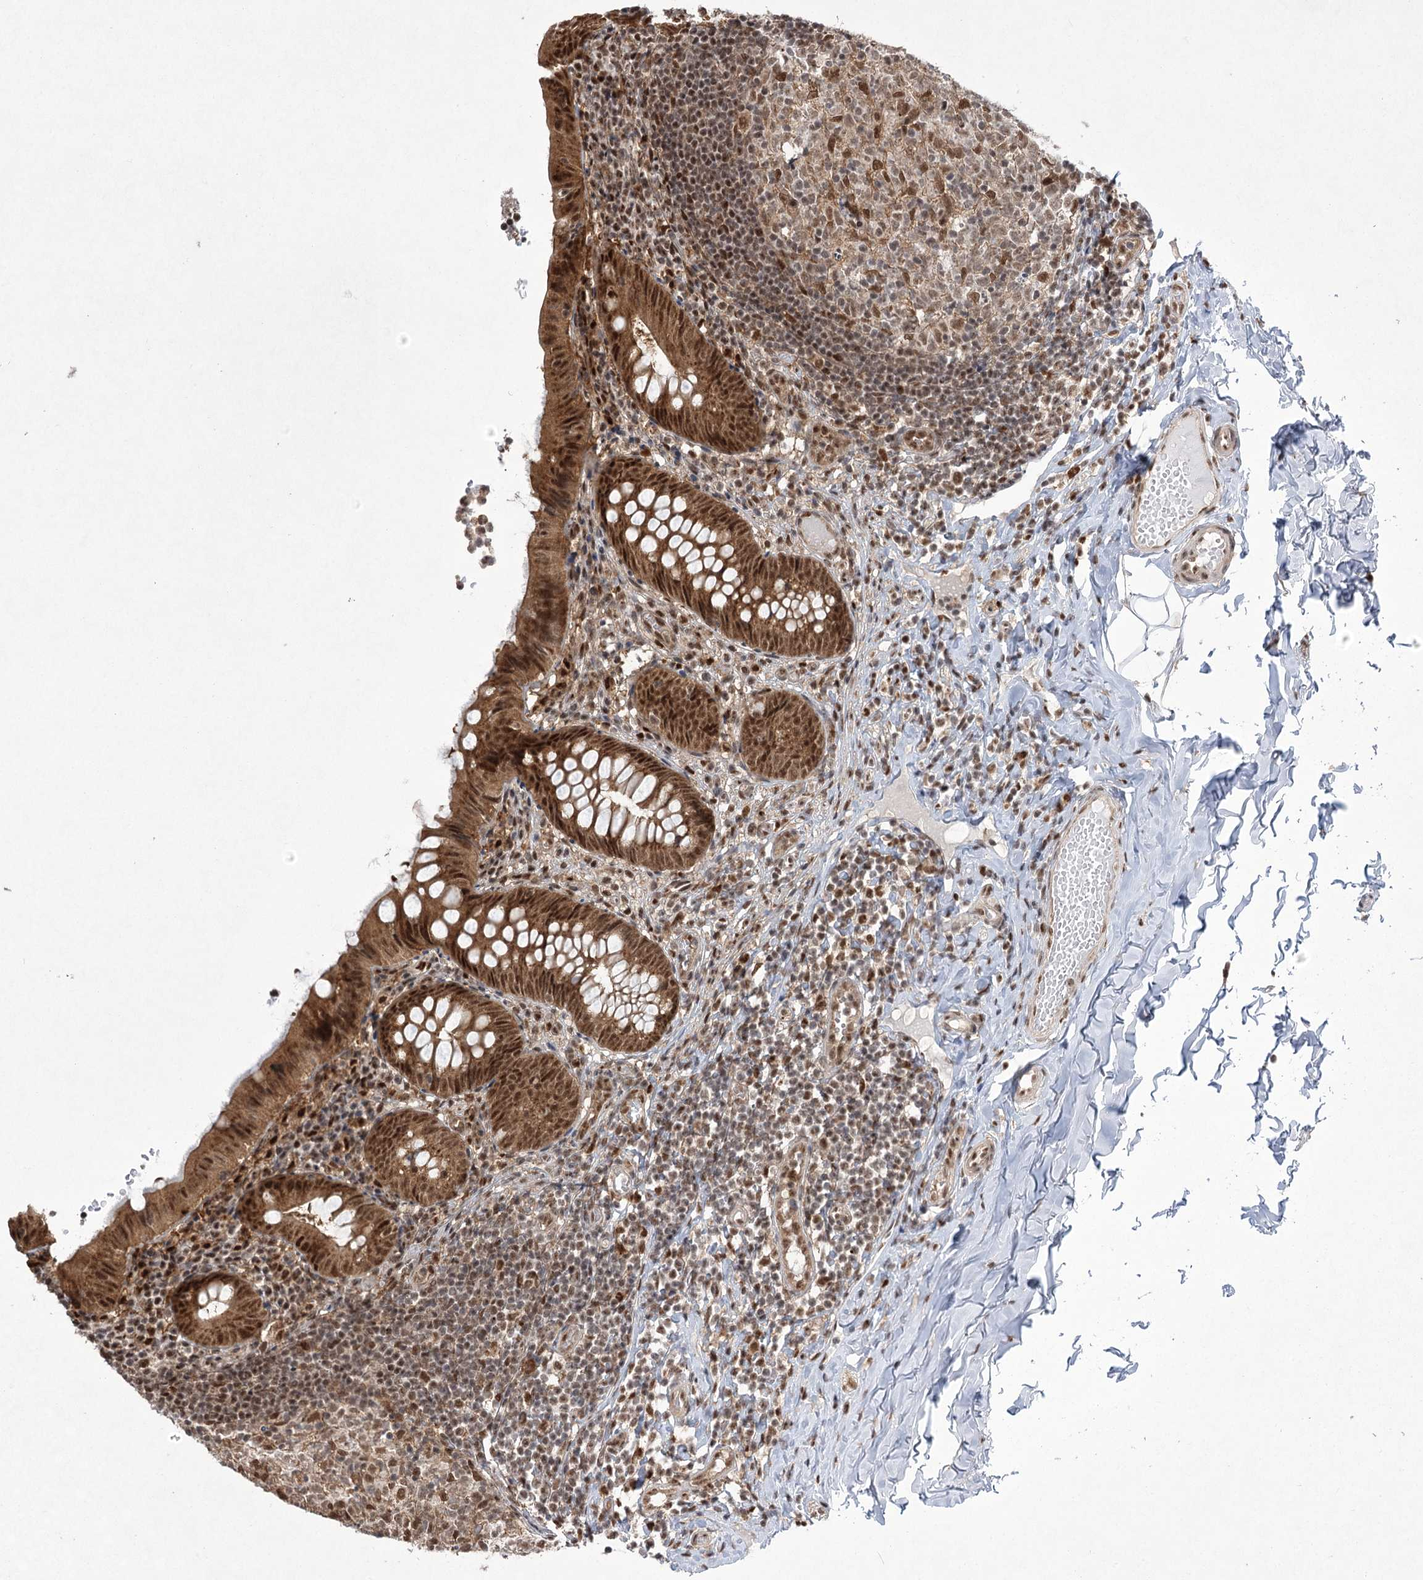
{"staining": {"intensity": "strong", "quantity": ">75%", "location": "cytoplasmic/membranous,nuclear"}, "tissue": "appendix", "cell_type": "Glandular cells", "image_type": "normal", "snomed": [{"axis": "morphology", "description": "Normal tissue, NOS"}, {"axis": "topography", "description": "Appendix"}], "caption": "Immunohistochemical staining of normal appendix reveals strong cytoplasmic/membranous,nuclear protein staining in about >75% of glandular cells. Immunohistochemistry stains the protein of interest in brown and the nuclei are stained blue.", "gene": "ZCCHC8", "patient": {"sex": "male", "age": 8}}